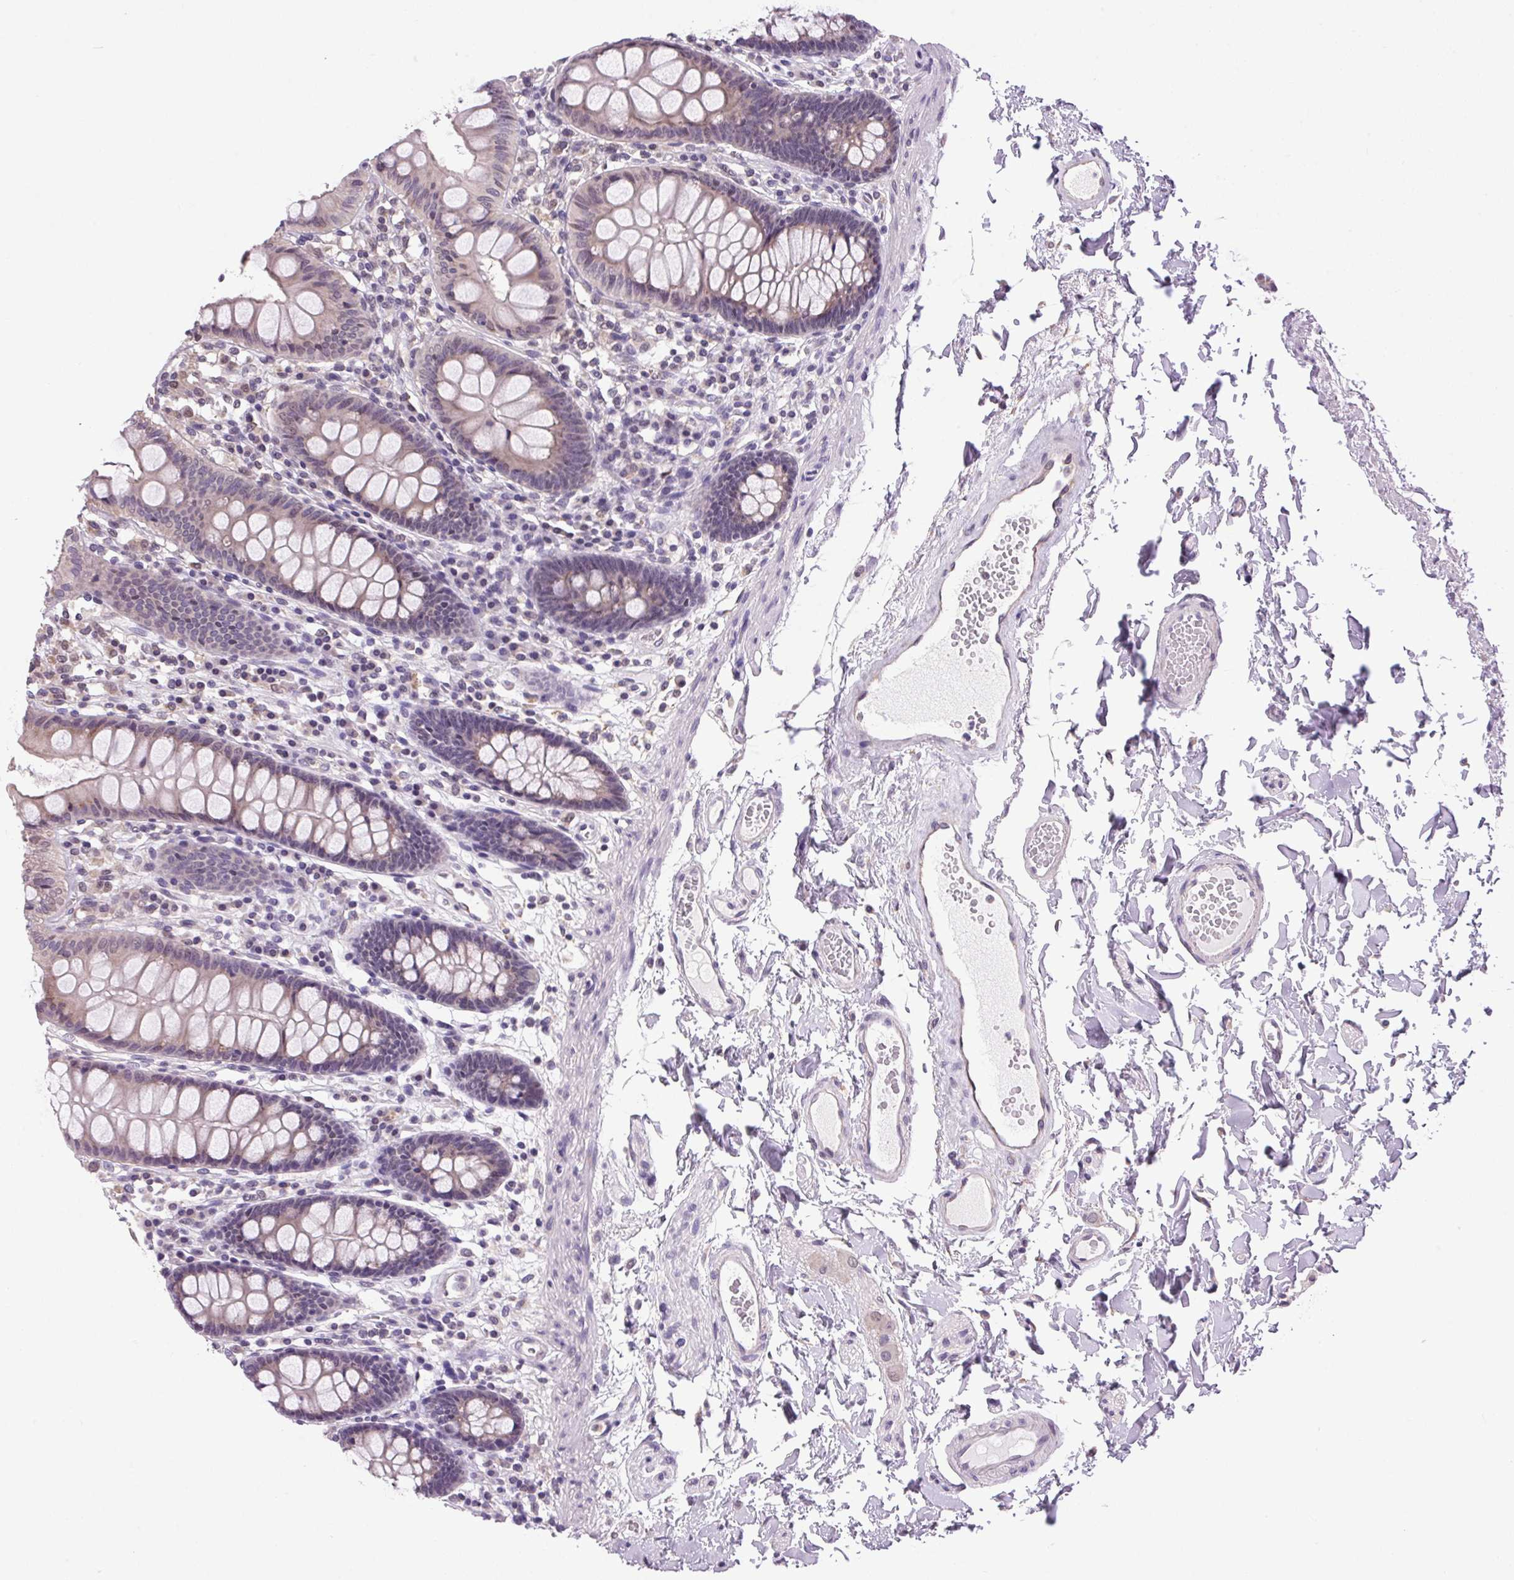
{"staining": {"intensity": "negative", "quantity": "none", "location": "none"}, "tissue": "colon", "cell_type": "Endothelial cells", "image_type": "normal", "snomed": [{"axis": "morphology", "description": "Normal tissue, NOS"}, {"axis": "topography", "description": "Colon"}], "caption": "DAB immunohistochemical staining of unremarkable colon demonstrates no significant positivity in endothelial cells.", "gene": "AKR1E2", "patient": {"sex": "male", "age": 84}}